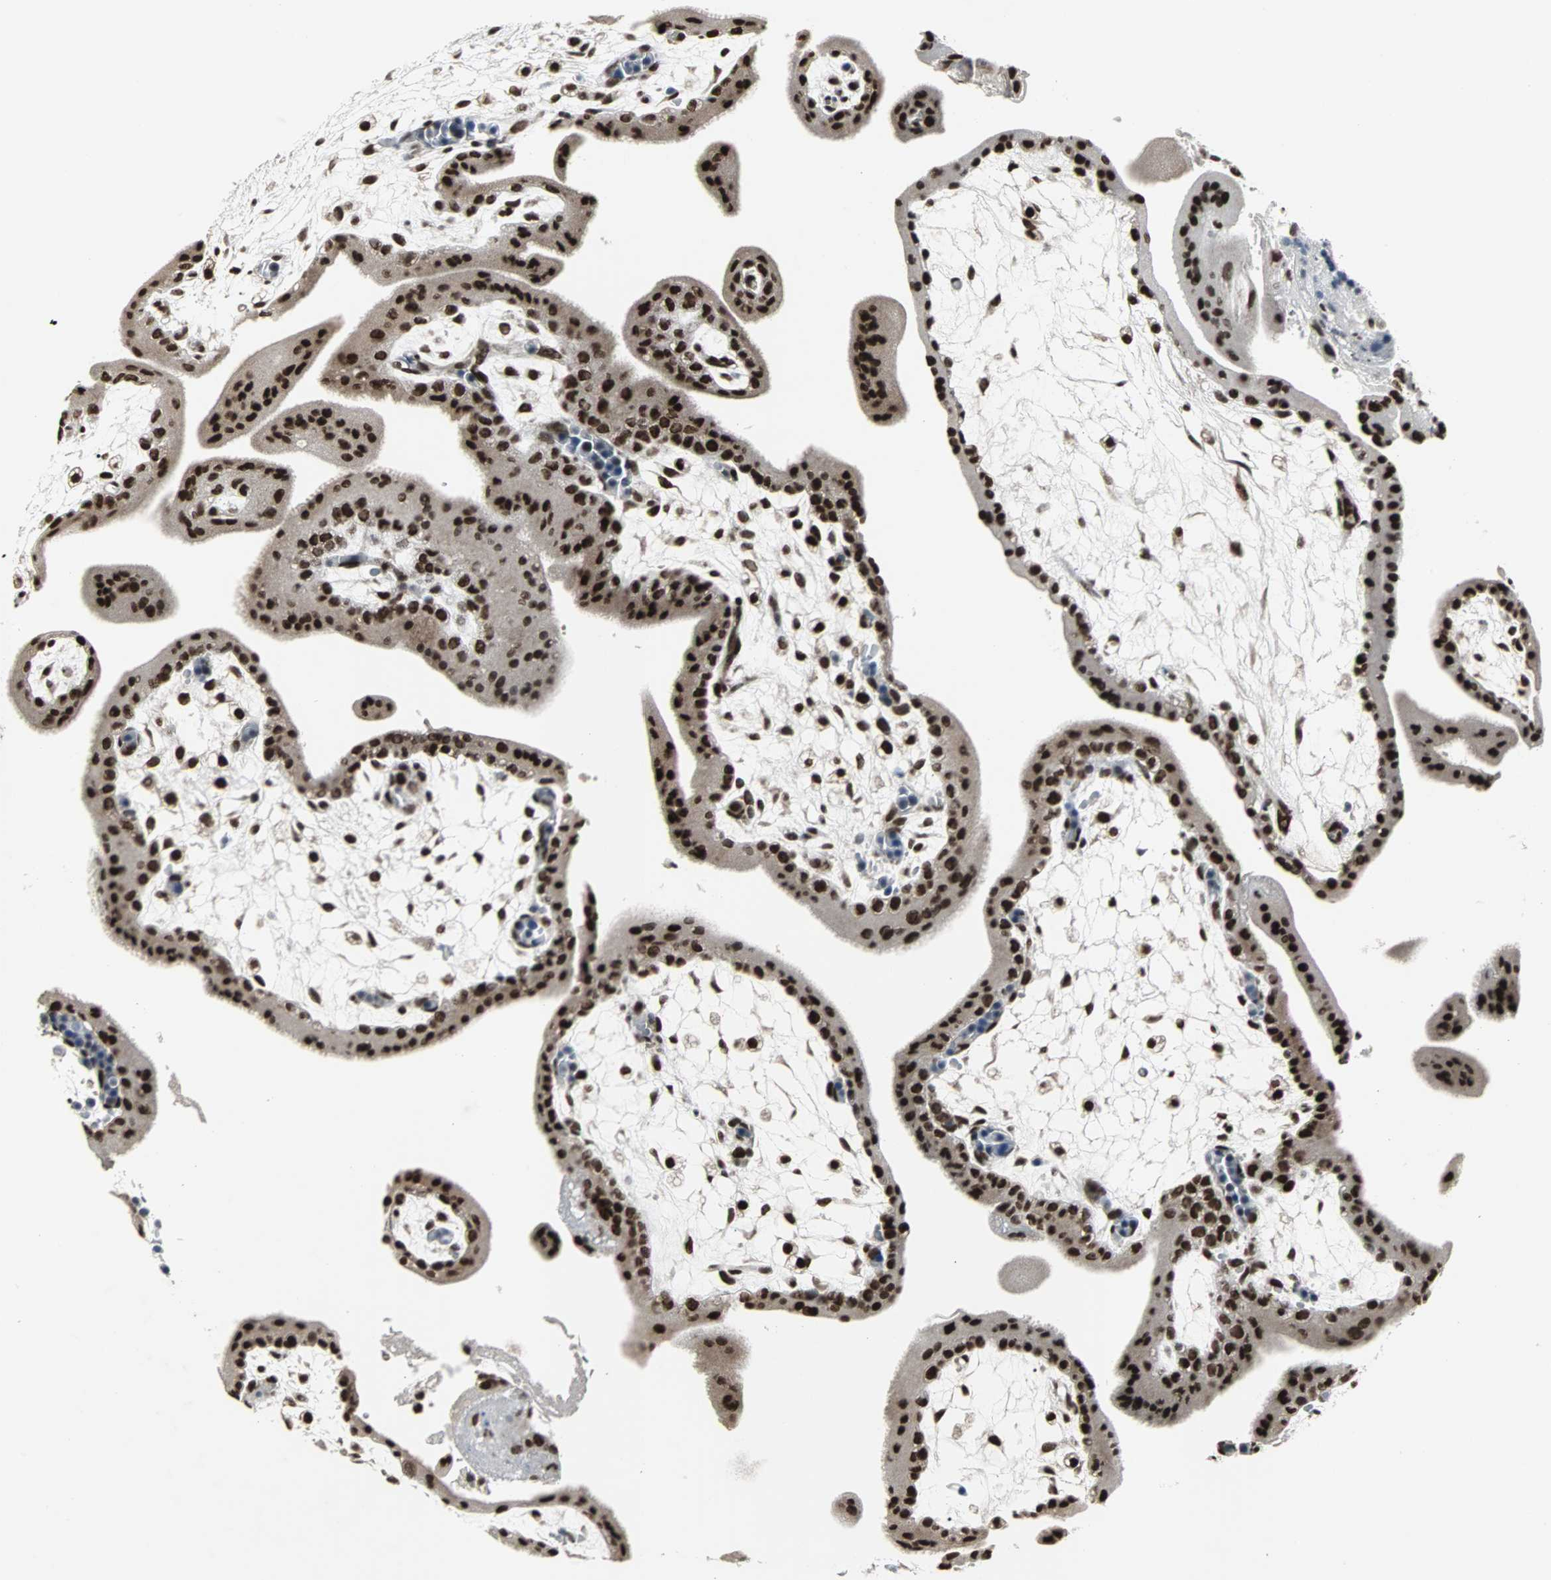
{"staining": {"intensity": "strong", "quantity": ">75%", "location": "nuclear"}, "tissue": "placenta", "cell_type": "Decidual cells", "image_type": "normal", "snomed": [{"axis": "morphology", "description": "Normal tissue, NOS"}, {"axis": "topography", "description": "Placenta"}], "caption": "A high amount of strong nuclear staining is identified in about >75% of decidual cells in unremarkable placenta. (DAB (3,3'-diaminobenzidine) IHC with brightfield microscopy, high magnification).", "gene": "PNKP", "patient": {"sex": "female", "age": 35}}